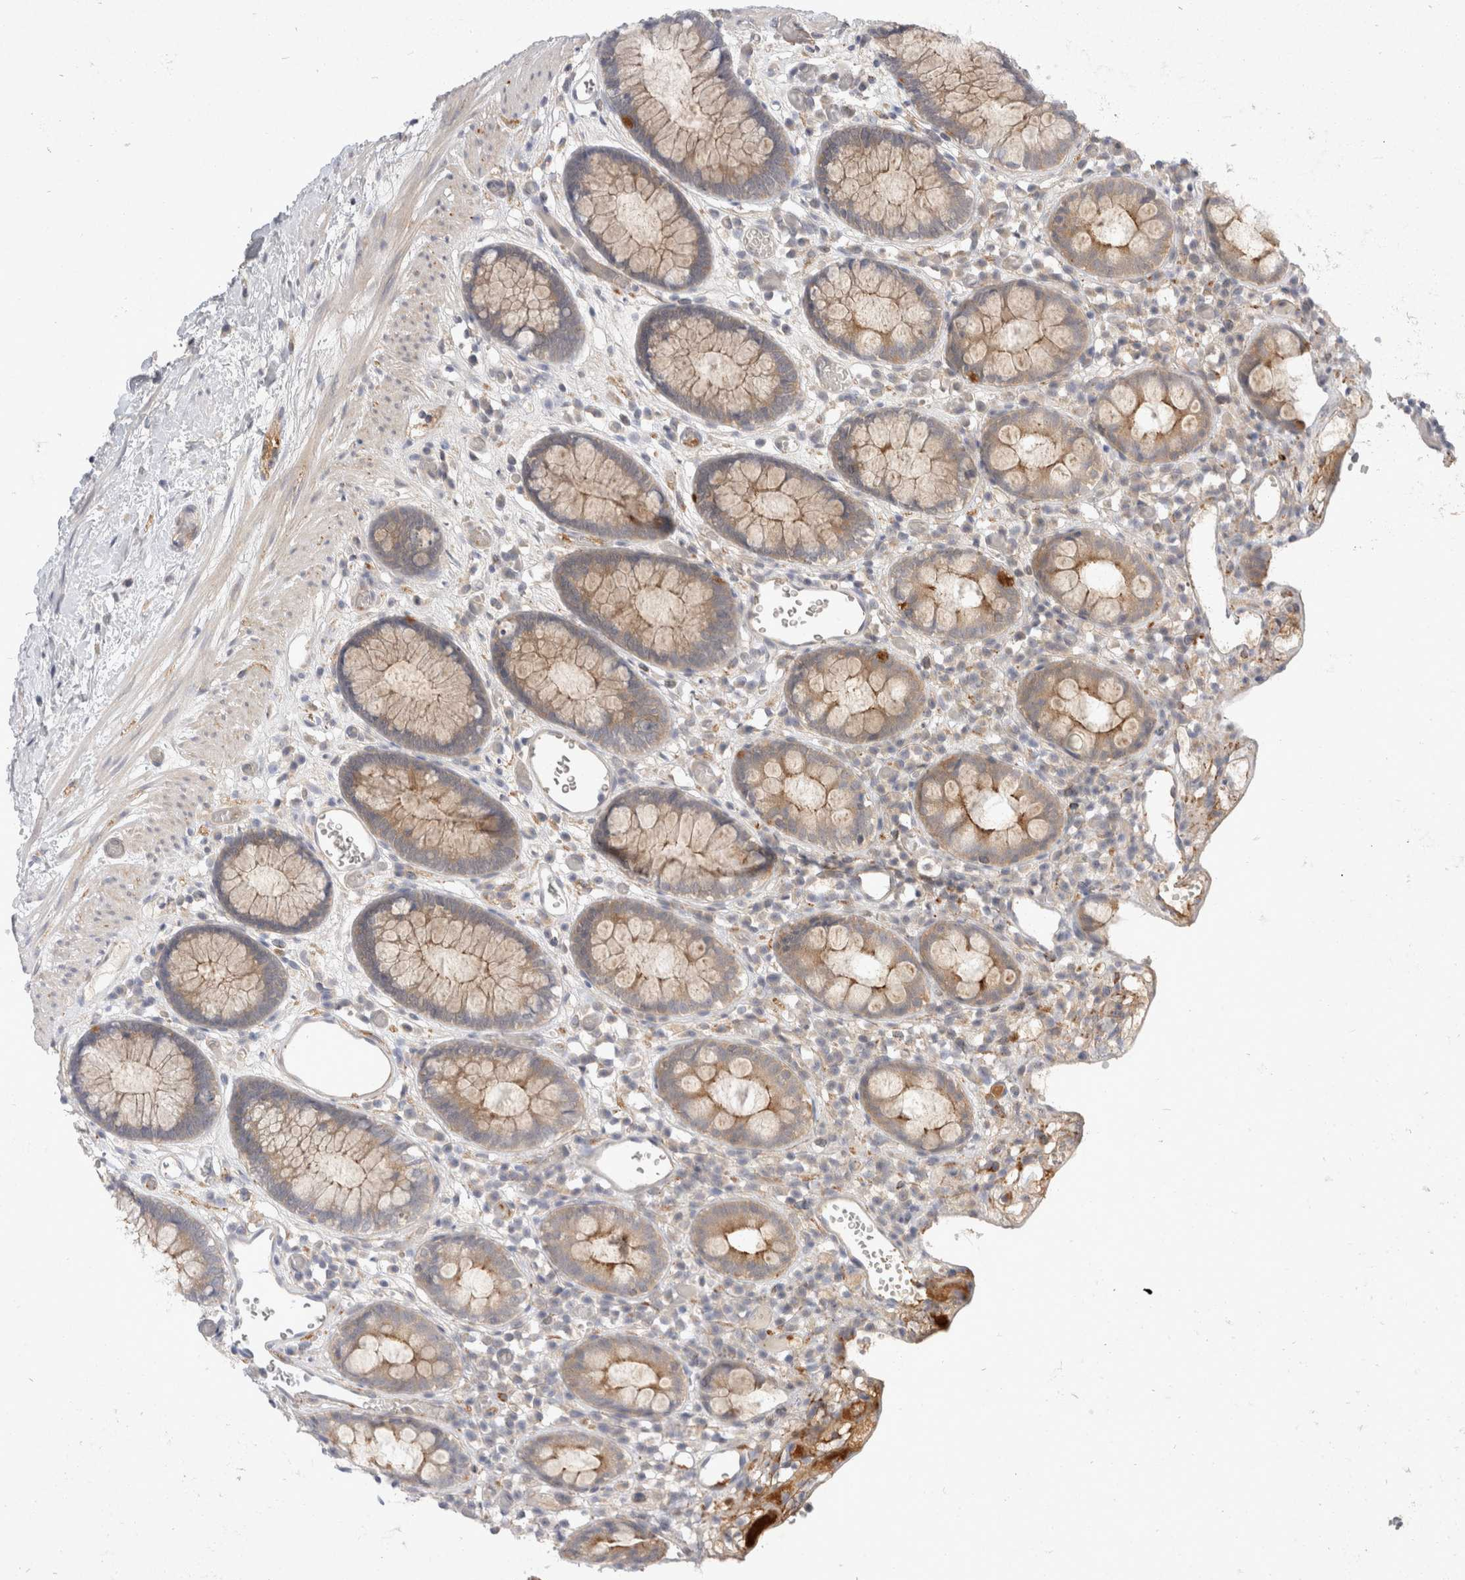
{"staining": {"intensity": "negative", "quantity": "none", "location": "none"}, "tissue": "colon", "cell_type": "Endothelial cells", "image_type": "normal", "snomed": [{"axis": "morphology", "description": "Normal tissue, NOS"}, {"axis": "topography", "description": "Colon"}], "caption": "The image shows no significant staining in endothelial cells of colon. The staining was performed using DAB (3,3'-diaminobenzidine) to visualize the protein expression in brown, while the nuclei were stained in blue with hematoxylin (Magnification: 20x).", "gene": "TOM1L2", "patient": {"sex": "male", "age": 14}}